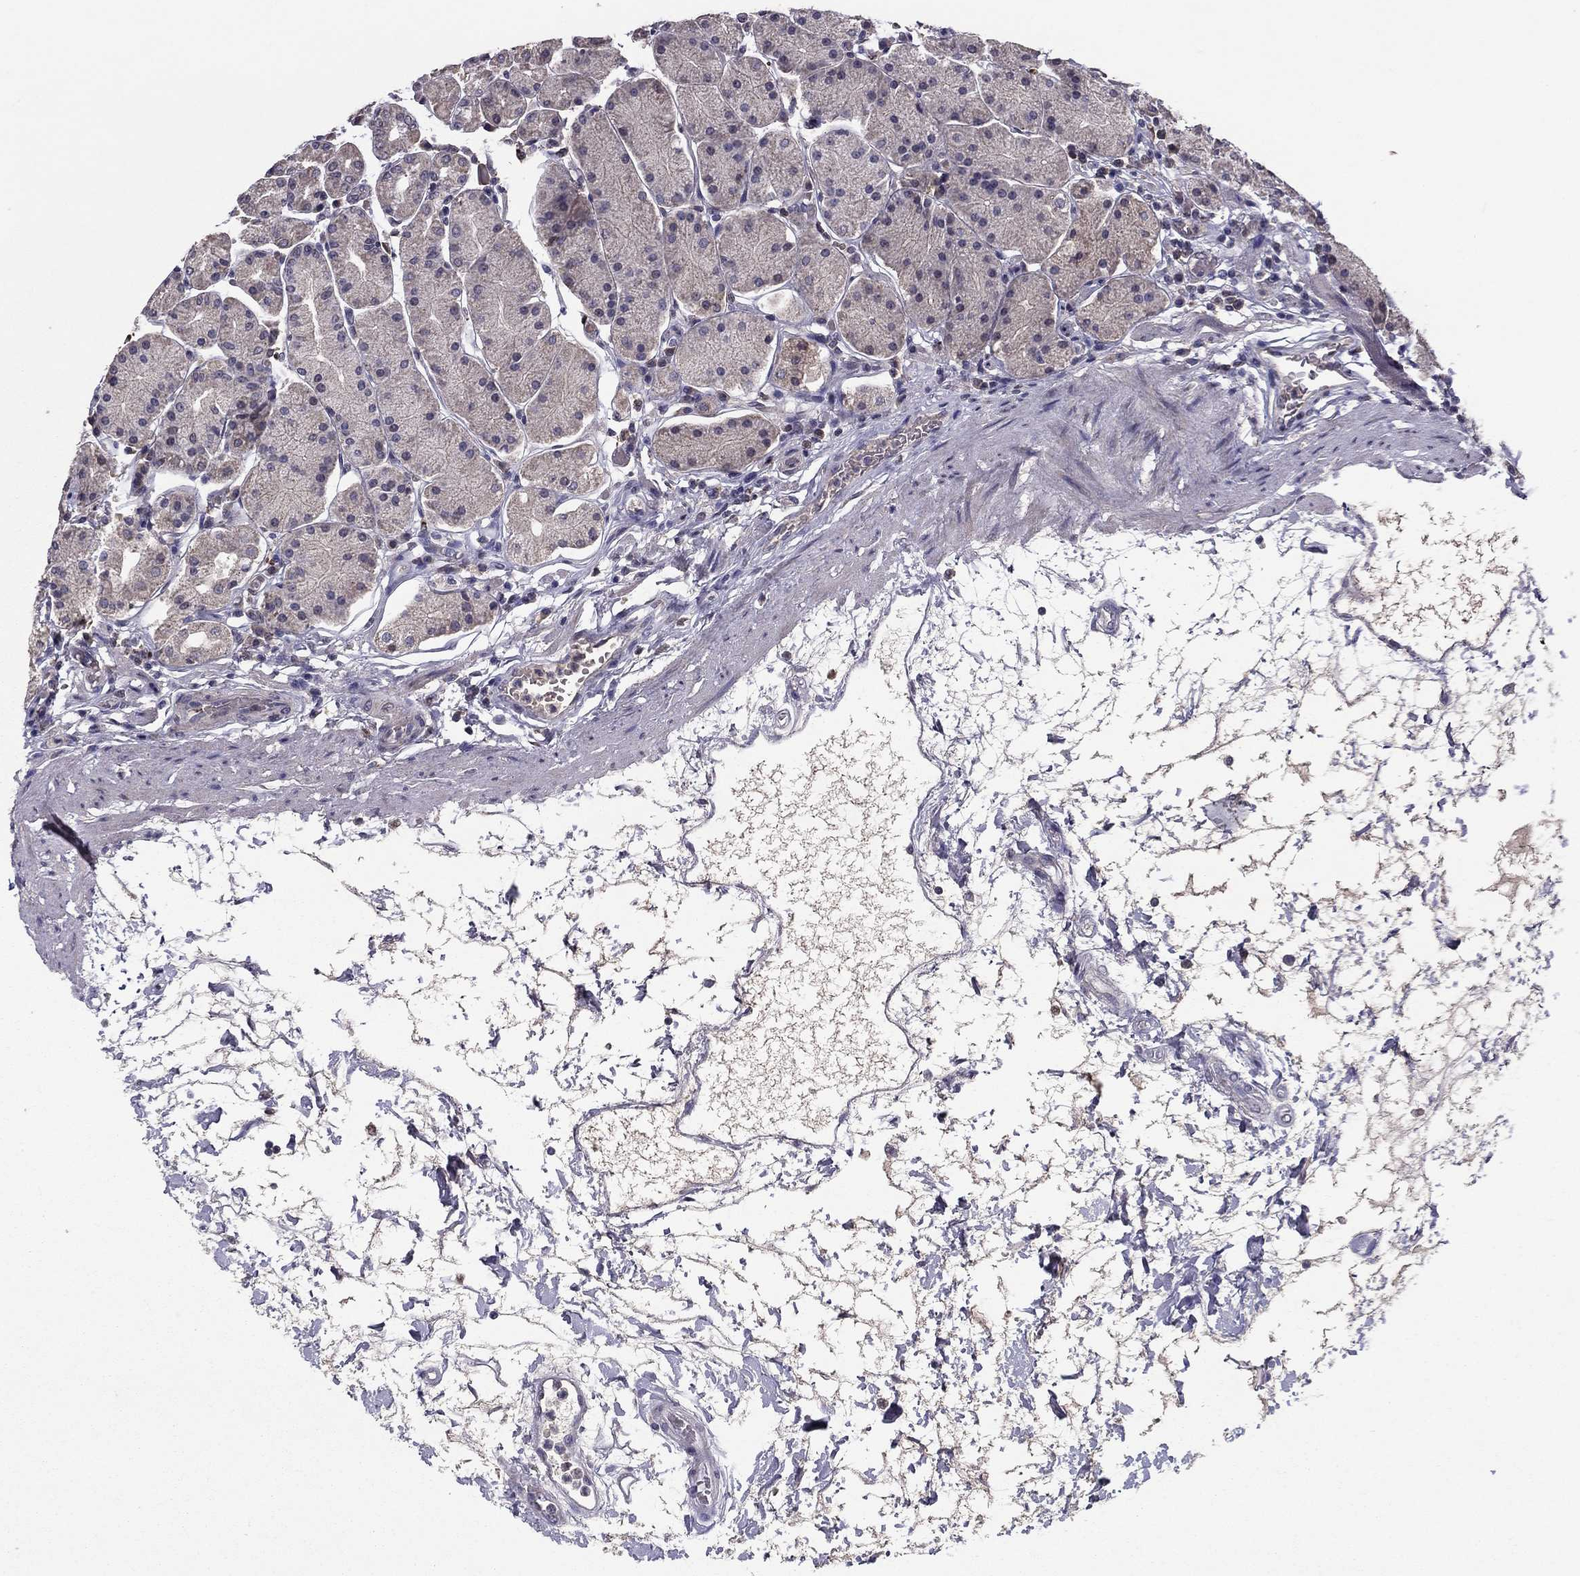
{"staining": {"intensity": "negative", "quantity": "none", "location": "none"}, "tissue": "stomach", "cell_type": "Glandular cells", "image_type": "normal", "snomed": [{"axis": "morphology", "description": "Normal tissue, NOS"}, {"axis": "topography", "description": "Stomach"}], "caption": "Glandular cells show no significant staining in unremarkable stomach.", "gene": "HCN1", "patient": {"sex": "male", "age": 54}}